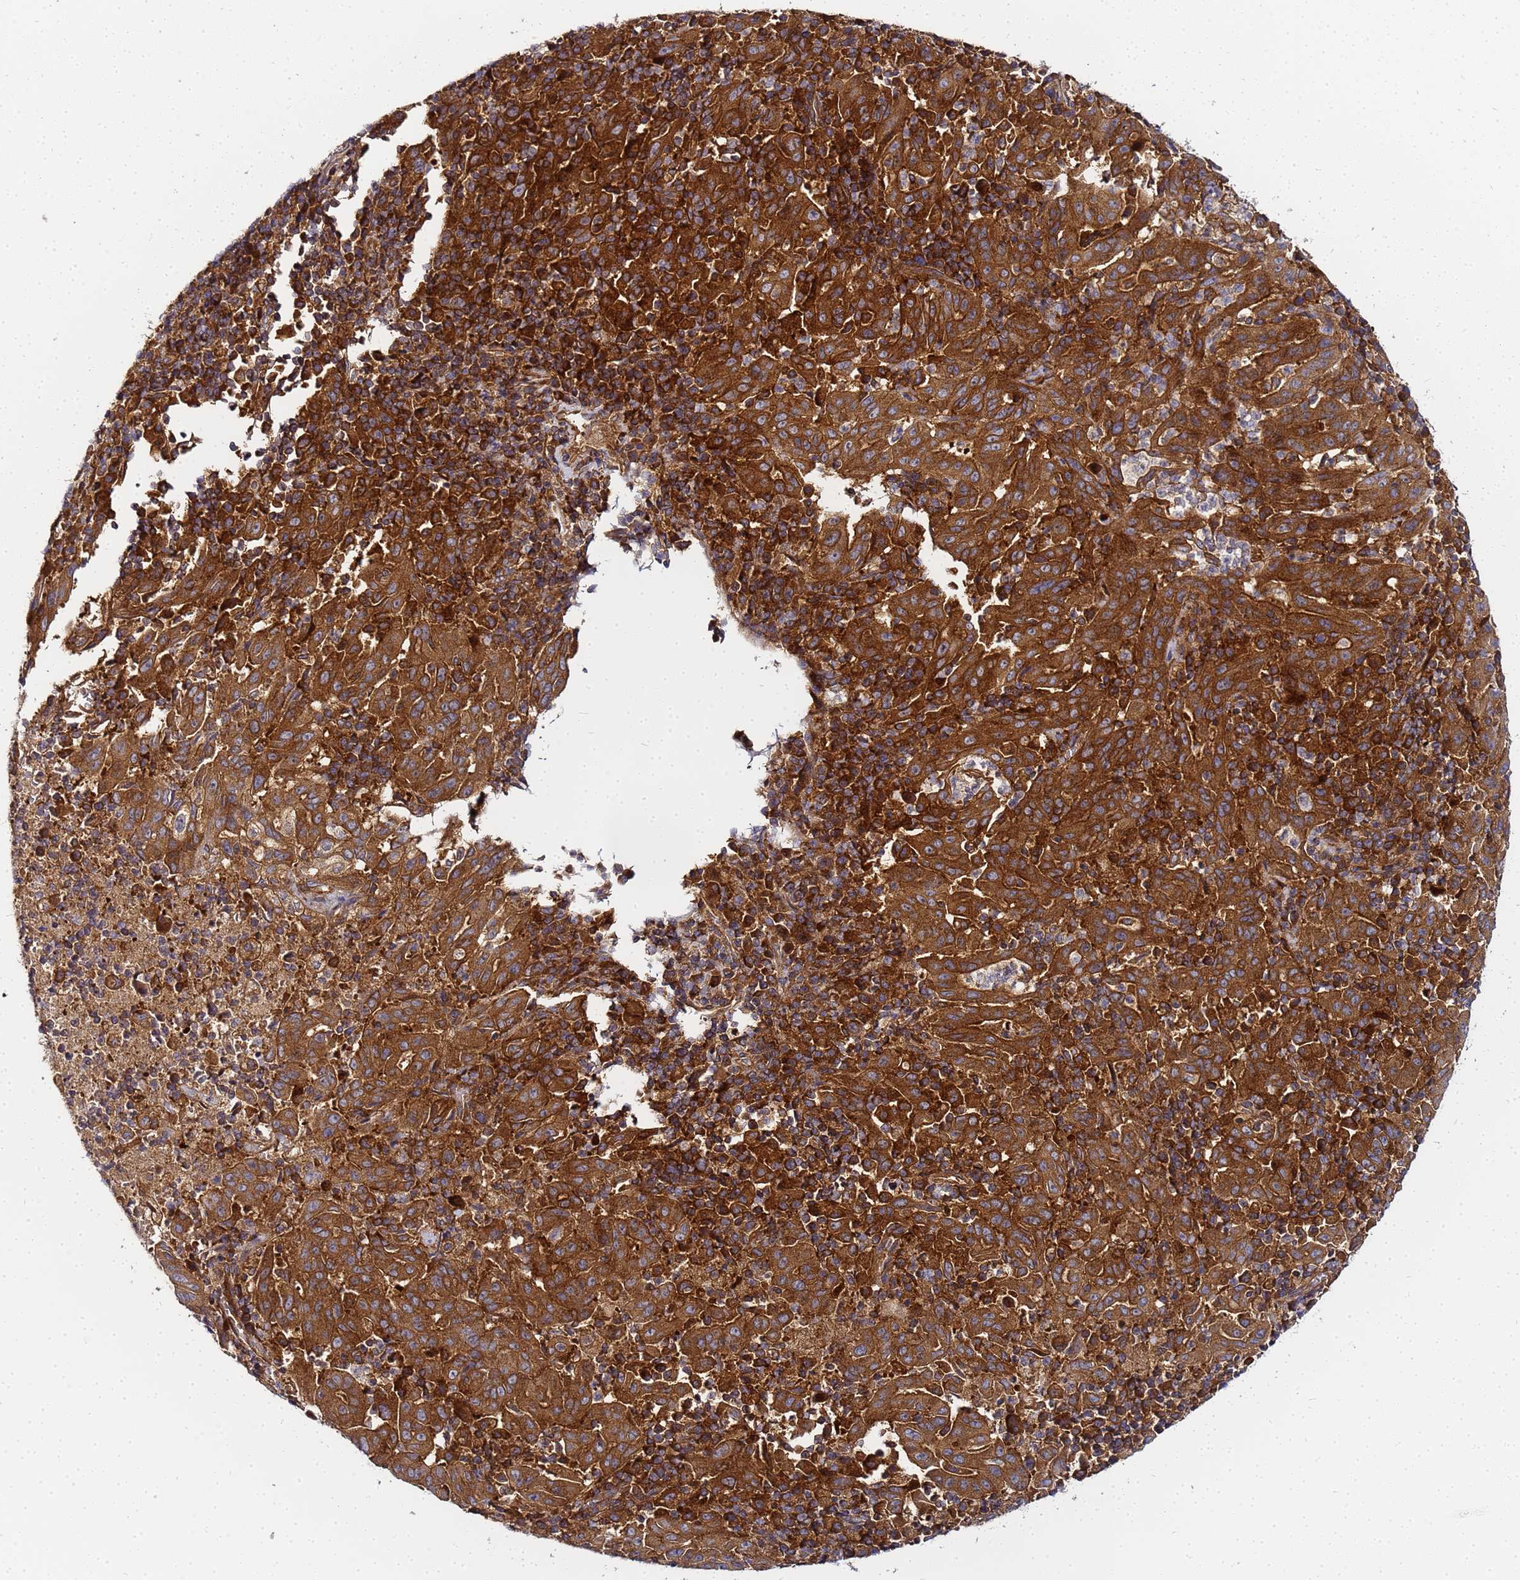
{"staining": {"intensity": "strong", "quantity": ">75%", "location": "cytoplasmic/membranous"}, "tissue": "pancreatic cancer", "cell_type": "Tumor cells", "image_type": "cancer", "snomed": [{"axis": "morphology", "description": "Adenocarcinoma, NOS"}, {"axis": "topography", "description": "Pancreas"}], "caption": "The immunohistochemical stain labels strong cytoplasmic/membranous expression in tumor cells of pancreatic cancer (adenocarcinoma) tissue. (DAB = brown stain, brightfield microscopy at high magnification).", "gene": "CHM", "patient": {"sex": "male", "age": 63}}